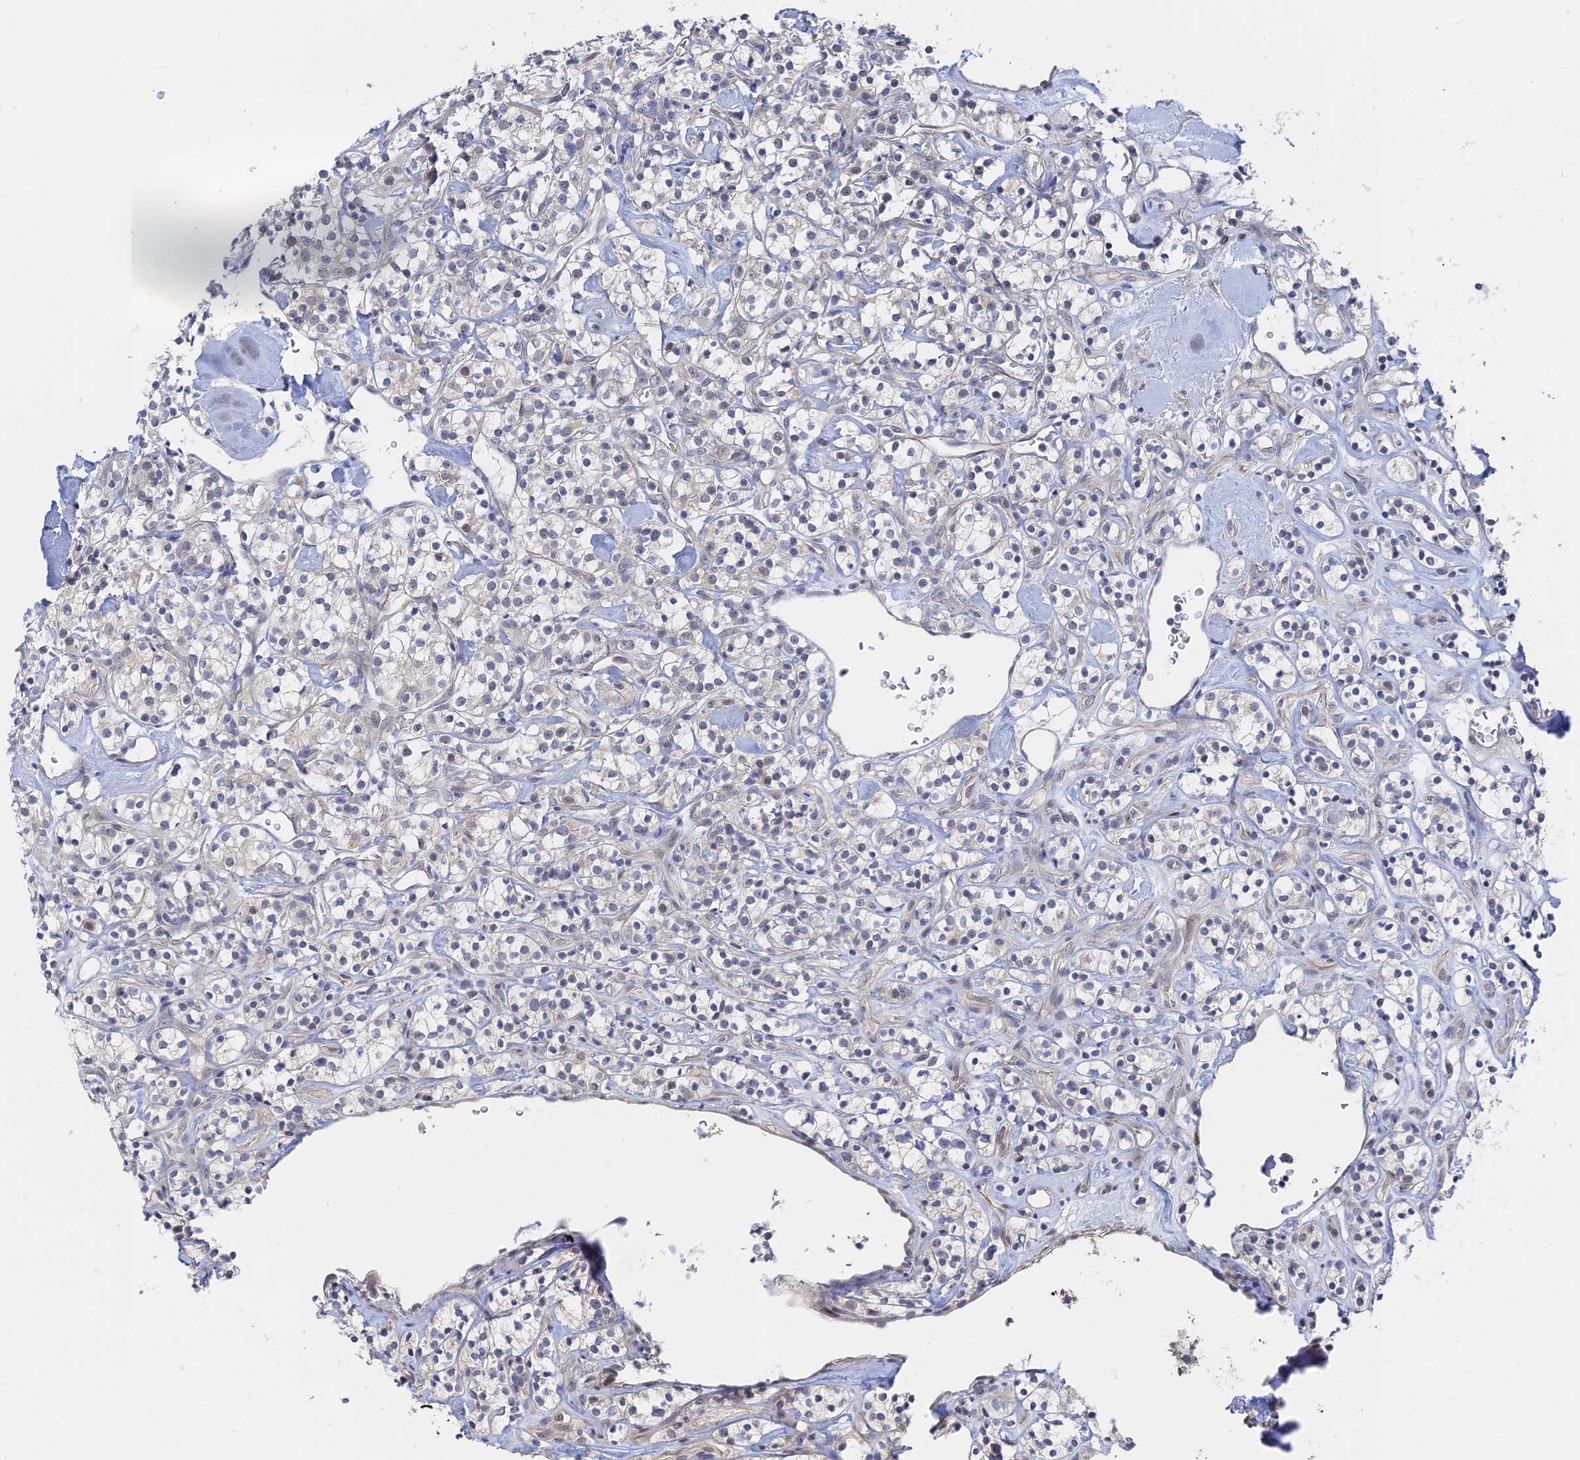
{"staining": {"intensity": "negative", "quantity": "none", "location": "none"}, "tissue": "renal cancer", "cell_type": "Tumor cells", "image_type": "cancer", "snomed": [{"axis": "morphology", "description": "Adenocarcinoma, NOS"}, {"axis": "topography", "description": "Kidney"}], "caption": "Immunohistochemistry of human renal cancer shows no positivity in tumor cells.", "gene": "CFAP92", "patient": {"sex": "male", "age": 77}}